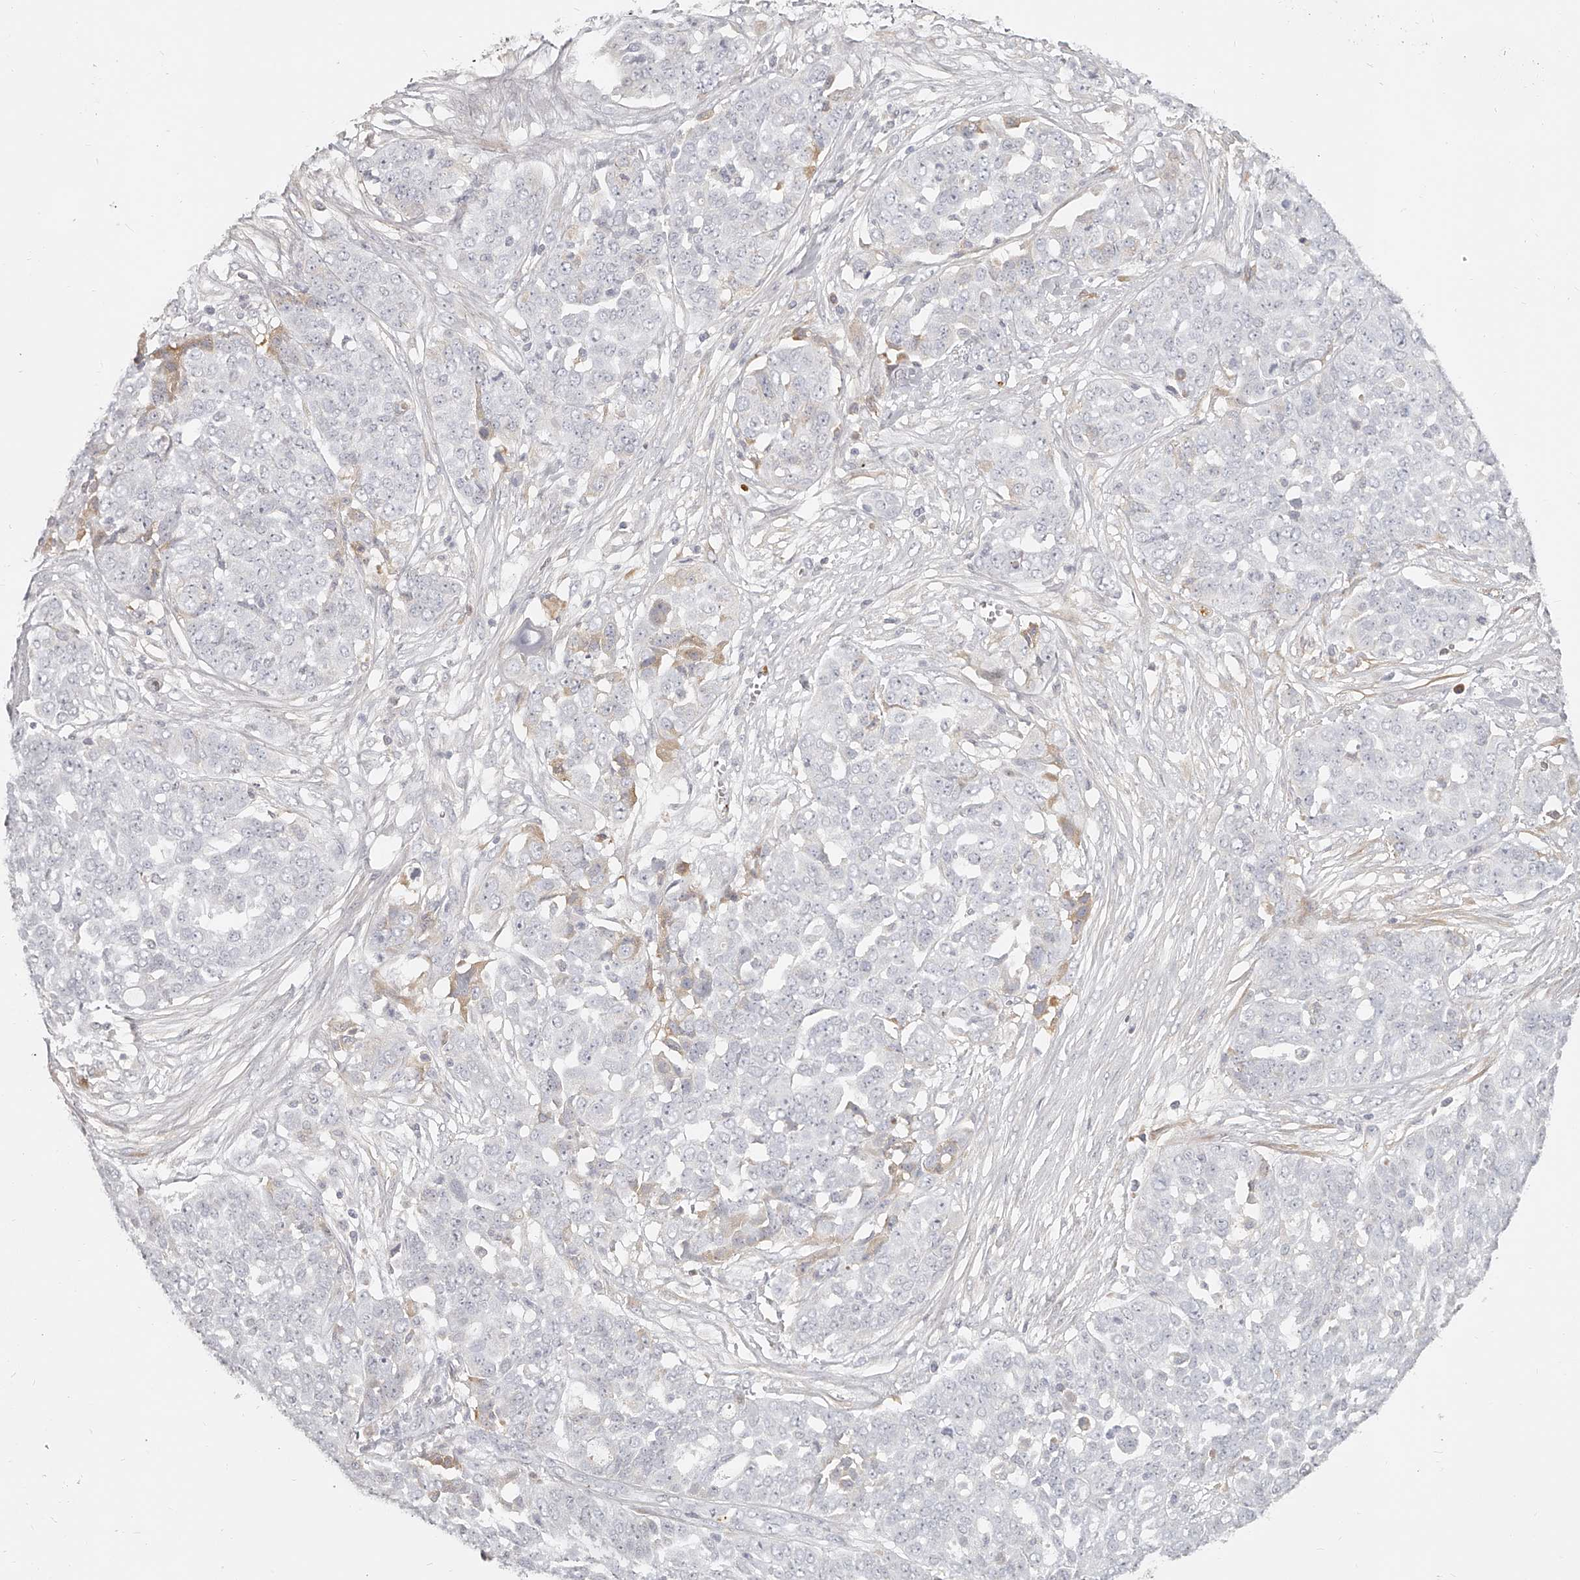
{"staining": {"intensity": "negative", "quantity": "none", "location": "none"}, "tissue": "ovarian cancer", "cell_type": "Tumor cells", "image_type": "cancer", "snomed": [{"axis": "morphology", "description": "Cystadenocarcinoma, serous, NOS"}, {"axis": "topography", "description": "Soft tissue"}, {"axis": "topography", "description": "Ovary"}], "caption": "The immunohistochemistry image has no significant positivity in tumor cells of ovarian serous cystadenocarcinoma tissue.", "gene": "ITGB3", "patient": {"sex": "female", "age": 57}}